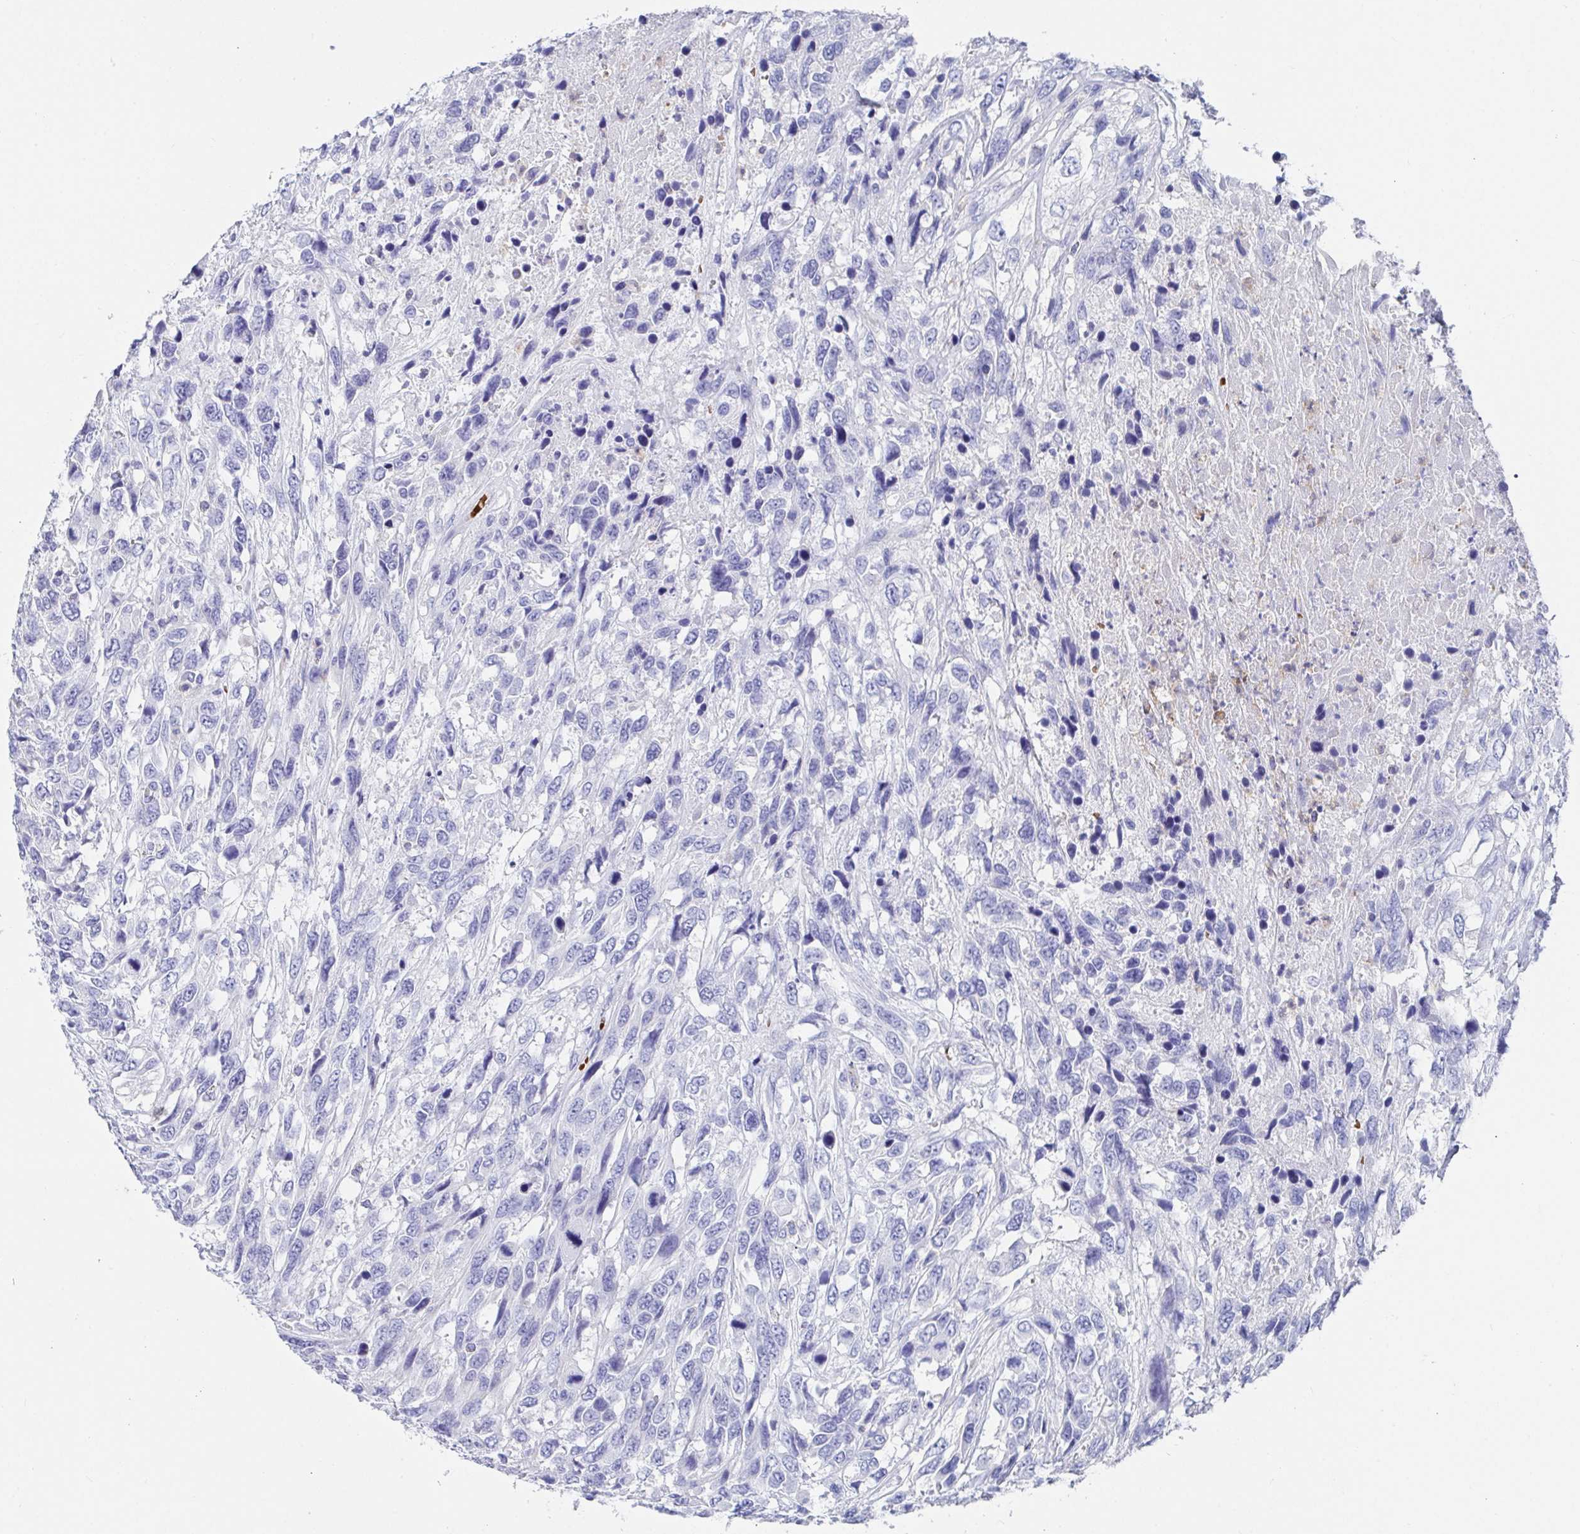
{"staining": {"intensity": "negative", "quantity": "none", "location": "none"}, "tissue": "urothelial cancer", "cell_type": "Tumor cells", "image_type": "cancer", "snomed": [{"axis": "morphology", "description": "Urothelial carcinoma, High grade"}, {"axis": "topography", "description": "Urinary bladder"}], "caption": "The photomicrograph exhibits no significant staining in tumor cells of urothelial carcinoma (high-grade). (DAB immunohistochemistry (IHC) with hematoxylin counter stain).", "gene": "CLDN8", "patient": {"sex": "female", "age": 70}}